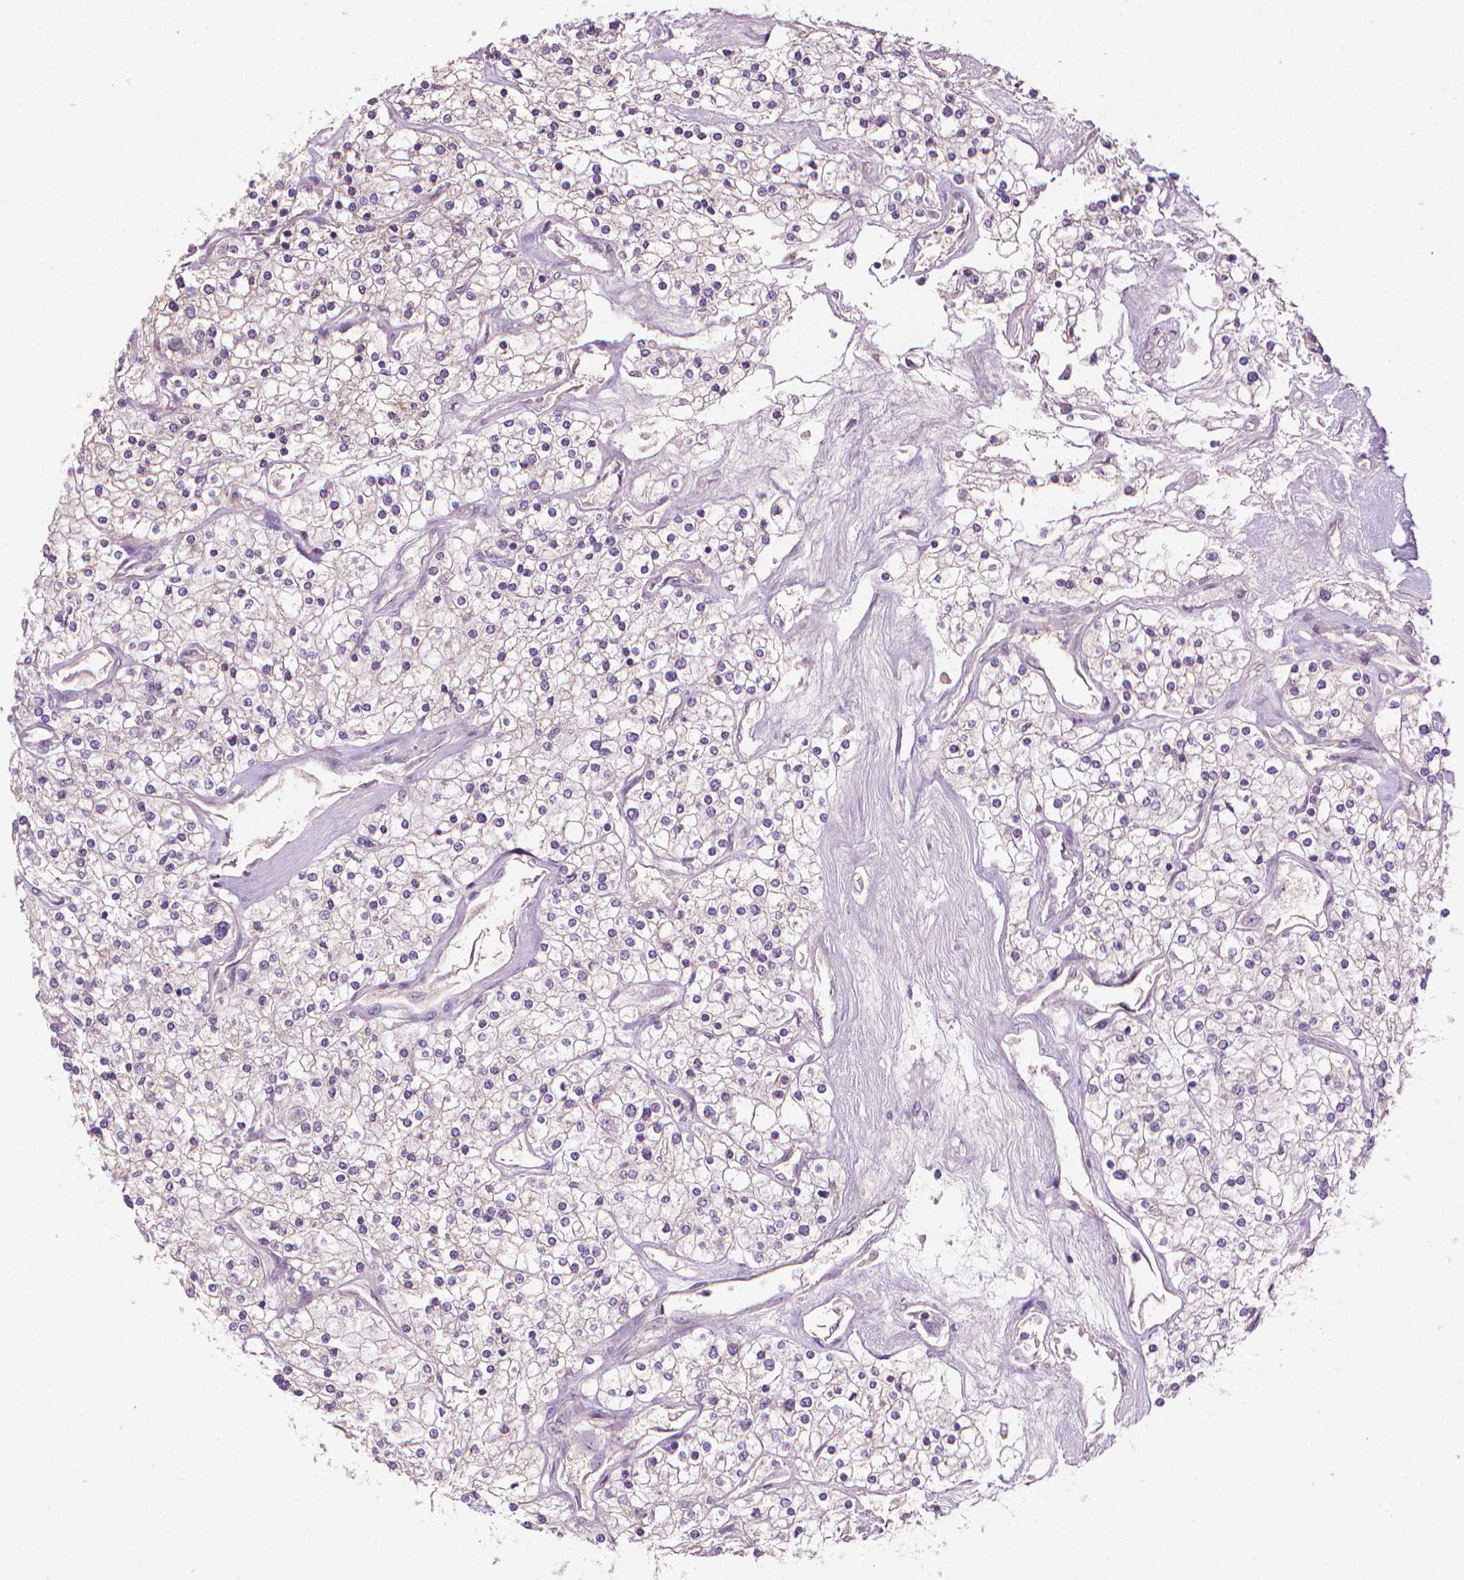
{"staining": {"intensity": "negative", "quantity": "none", "location": "none"}, "tissue": "renal cancer", "cell_type": "Tumor cells", "image_type": "cancer", "snomed": [{"axis": "morphology", "description": "Adenocarcinoma, NOS"}, {"axis": "topography", "description": "Kidney"}], "caption": "Renal adenocarcinoma was stained to show a protein in brown. There is no significant expression in tumor cells.", "gene": "RIIAD1", "patient": {"sex": "male", "age": 80}}